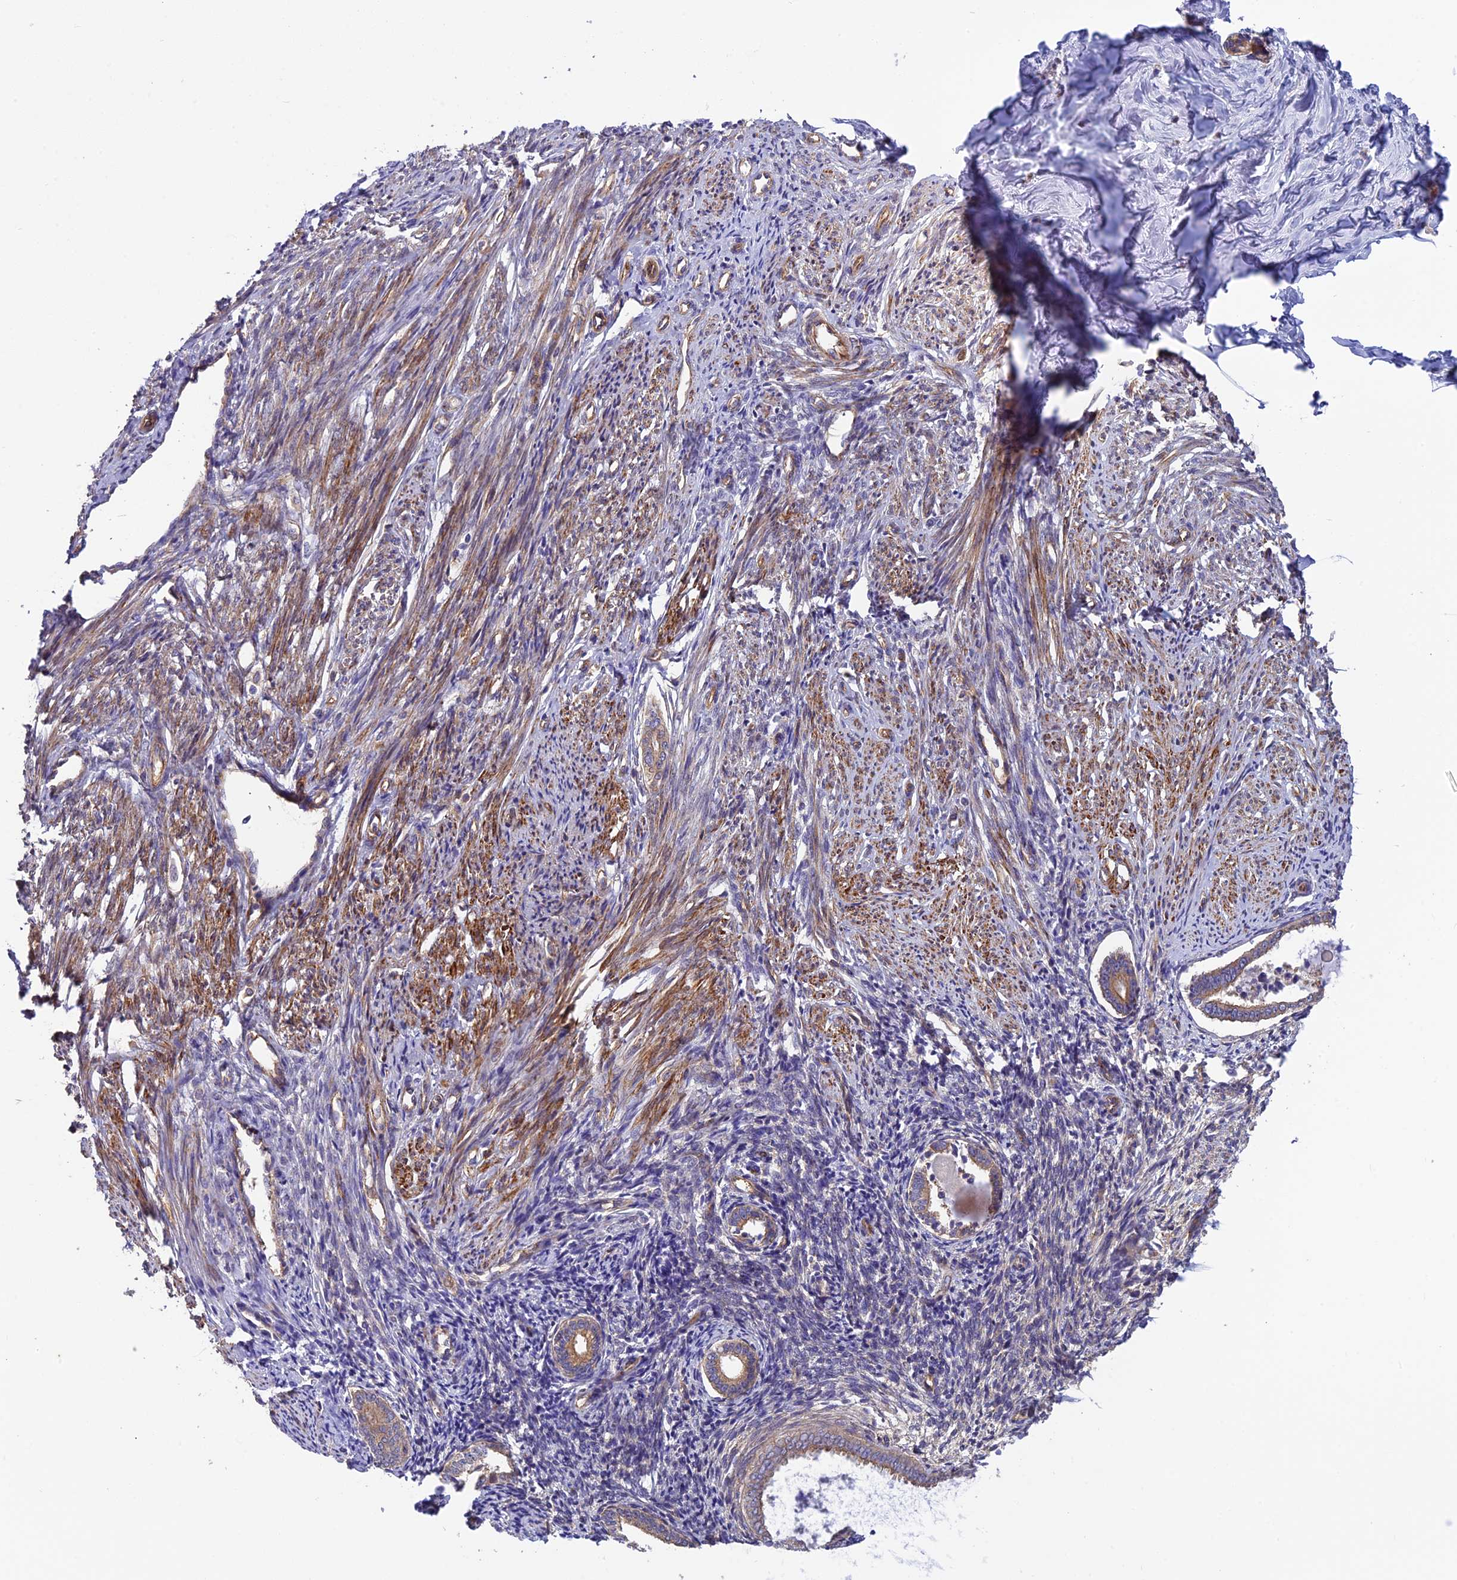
{"staining": {"intensity": "weak", "quantity": "<25%", "location": "cytoplasmic/membranous"}, "tissue": "endometrium", "cell_type": "Cells in endometrial stroma", "image_type": "normal", "snomed": [{"axis": "morphology", "description": "Normal tissue, NOS"}, {"axis": "topography", "description": "Endometrium"}], "caption": "DAB (3,3'-diaminobenzidine) immunohistochemical staining of unremarkable human endometrium shows no significant positivity in cells in endometrial stroma. (DAB immunohistochemistry with hematoxylin counter stain).", "gene": "ADAMTS15", "patient": {"sex": "female", "age": 56}}